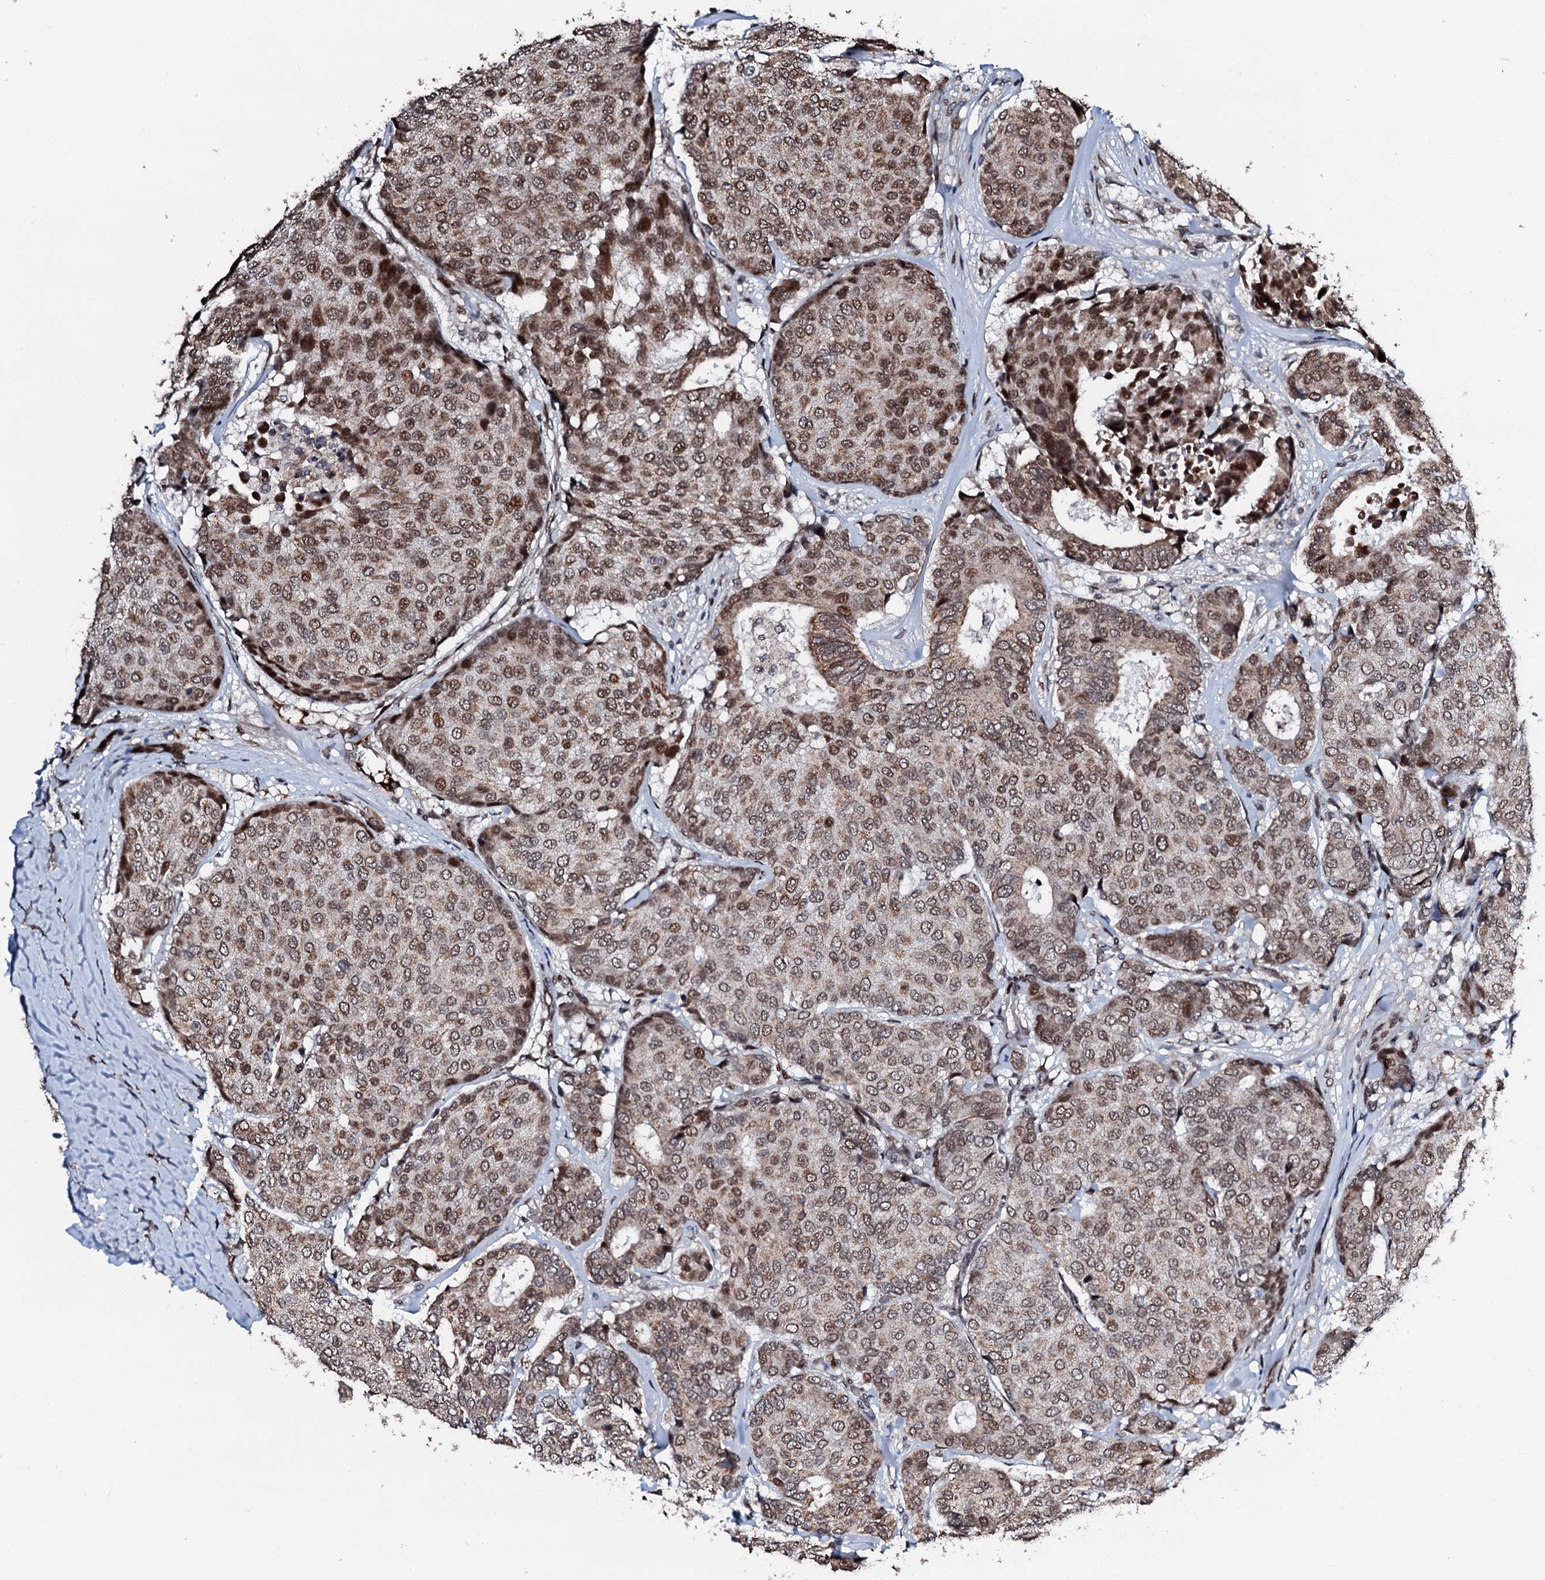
{"staining": {"intensity": "moderate", "quantity": ">75%", "location": "nuclear"}, "tissue": "breast cancer", "cell_type": "Tumor cells", "image_type": "cancer", "snomed": [{"axis": "morphology", "description": "Duct carcinoma"}, {"axis": "topography", "description": "Breast"}], "caption": "A brown stain shows moderate nuclear expression of a protein in breast cancer tumor cells.", "gene": "KIF18A", "patient": {"sex": "female", "age": 75}}